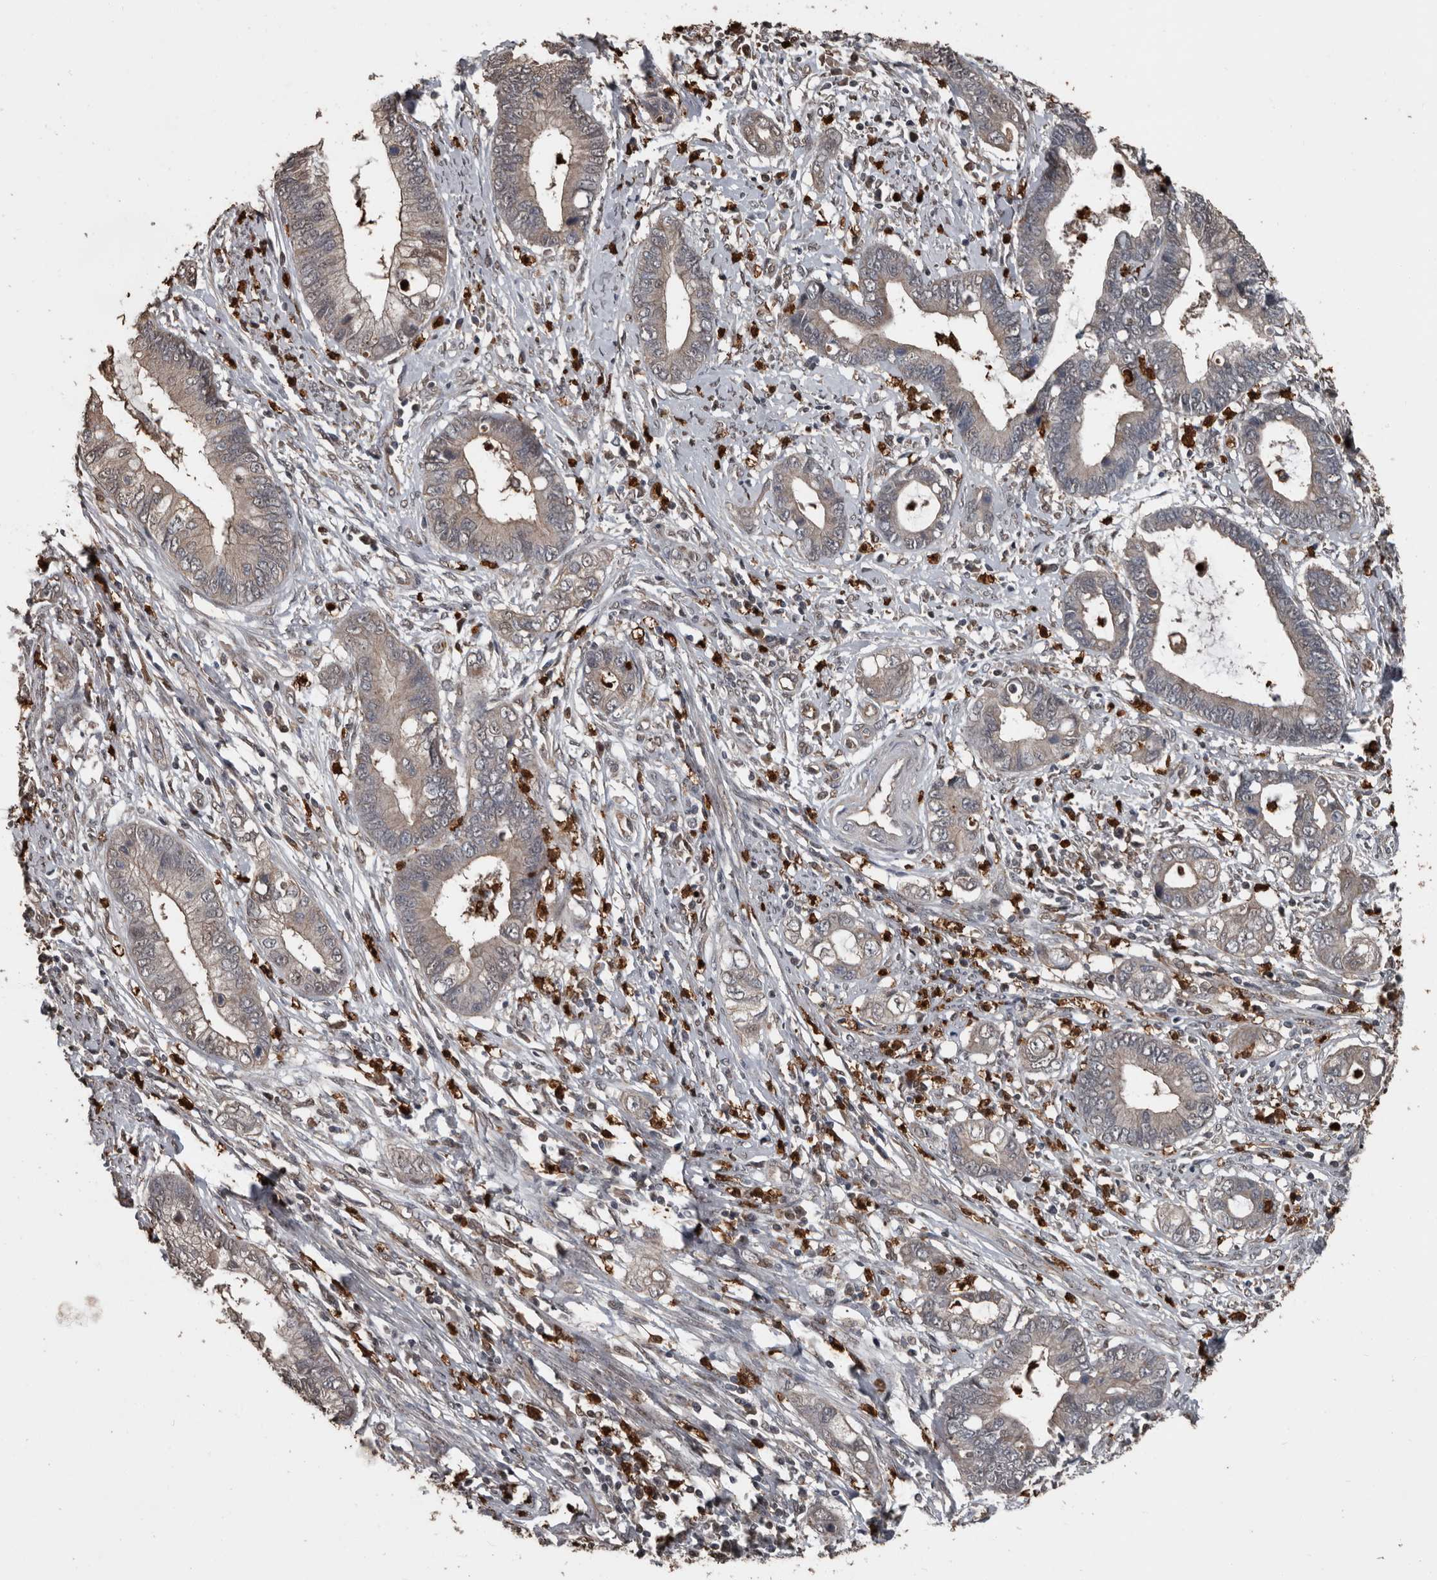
{"staining": {"intensity": "weak", "quantity": ">75%", "location": "cytoplasmic/membranous,nuclear"}, "tissue": "cervical cancer", "cell_type": "Tumor cells", "image_type": "cancer", "snomed": [{"axis": "morphology", "description": "Adenocarcinoma, NOS"}, {"axis": "topography", "description": "Cervix"}], "caption": "A histopathology image of human adenocarcinoma (cervical) stained for a protein displays weak cytoplasmic/membranous and nuclear brown staining in tumor cells.", "gene": "FSBP", "patient": {"sex": "female", "age": 44}}